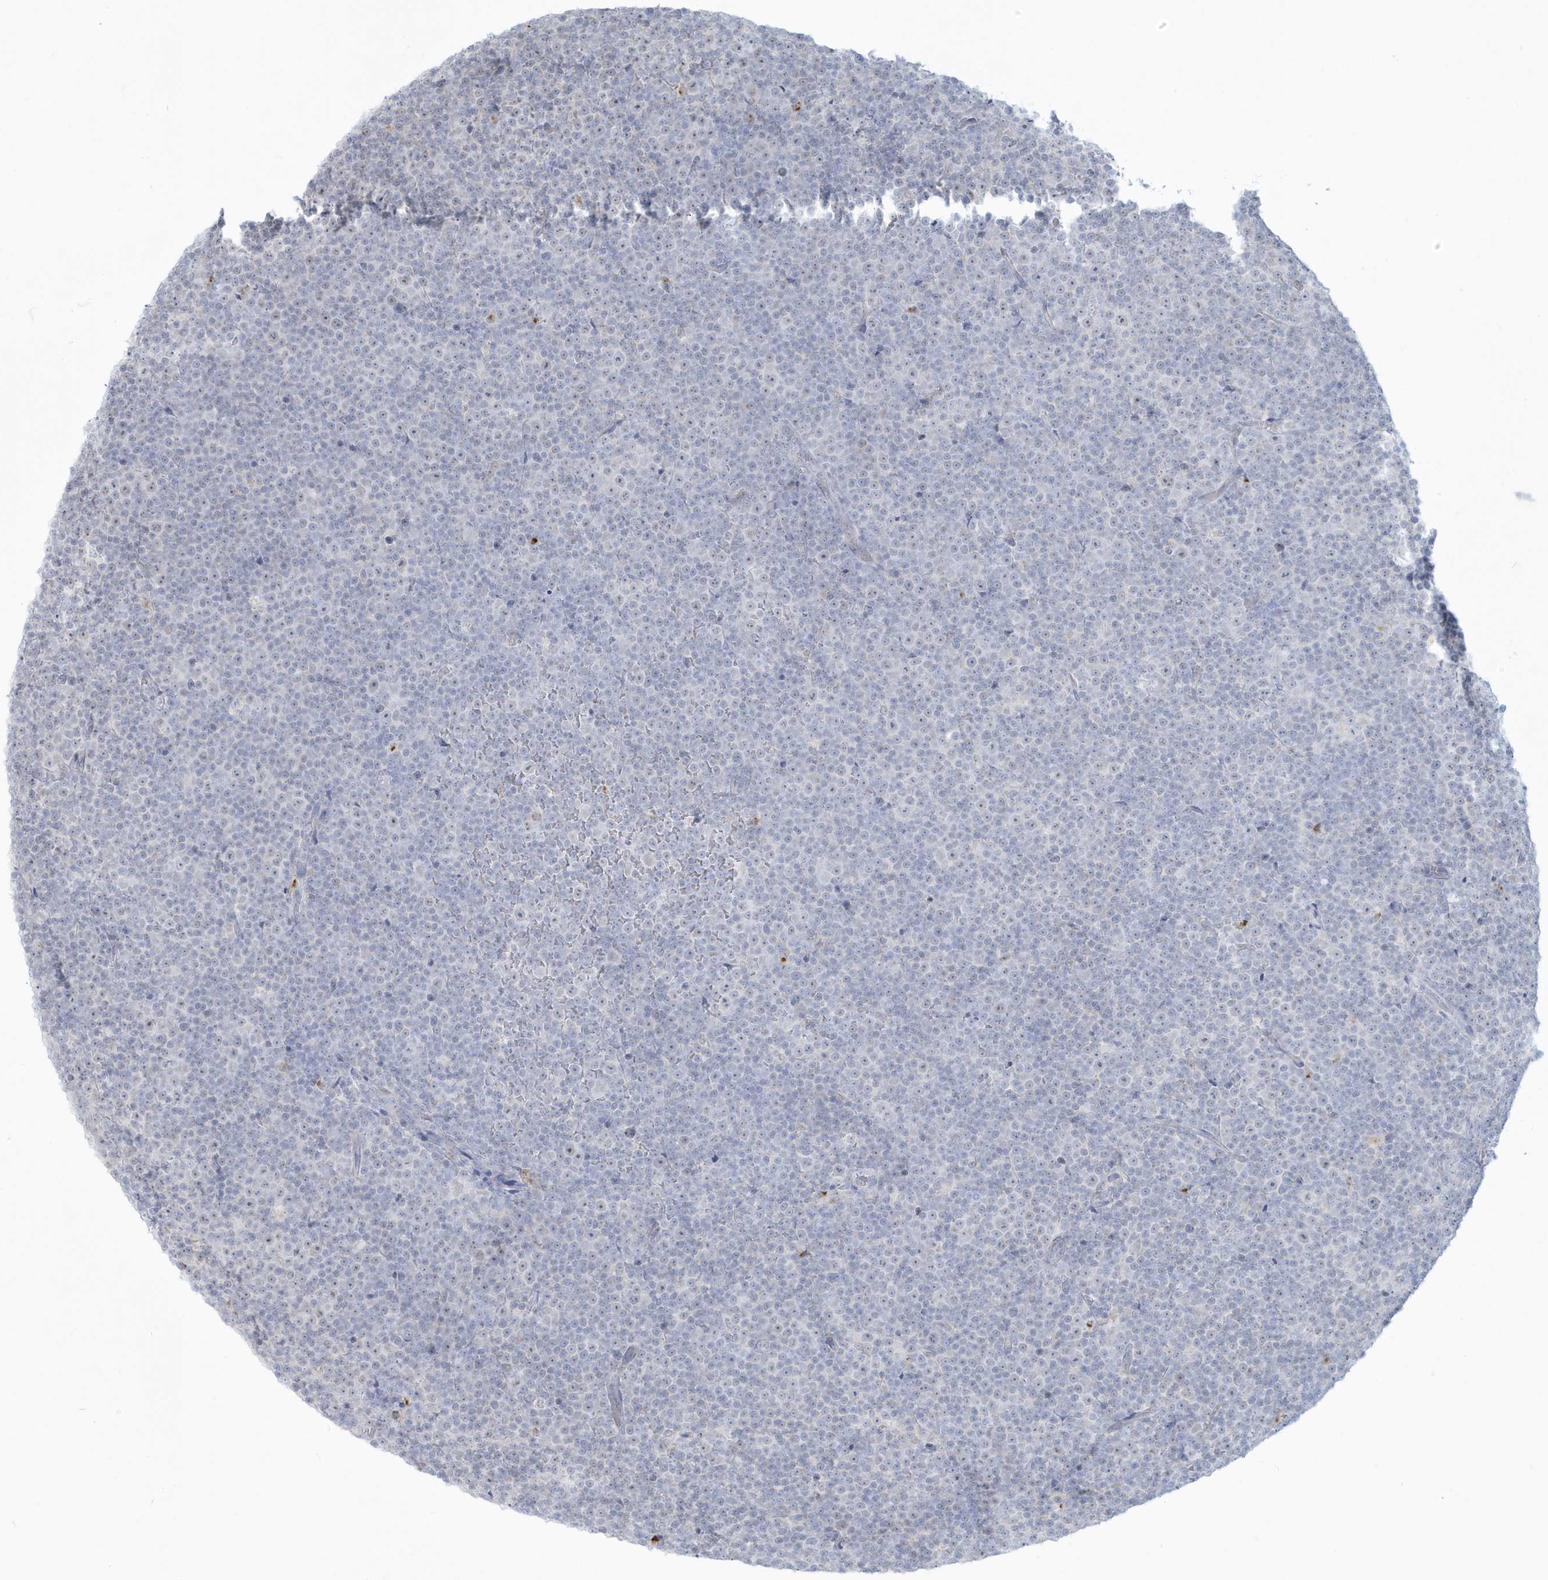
{"staining": {"intensity": "negative", "quantity": "none", "location": "none"}, "tissue": "lymphoma", "cell_type": "Tumor cells", "image_type": "cancer", "snomed": [{"axis": "morphology", "description": "Malignant lymphoma, non-Hodgkin's type, Low grade"}, {"axis": "topography", "description": "Lymph node"}], "caption": "Image shows no significant protein staining in tumor cells of lymphoma. (Brightfield microscopy of DAB (3,3'-diaminobenzidine) IHC at high magnification).", "gene": "HERC6", "patient": {"sex": "female", "age": 67}}